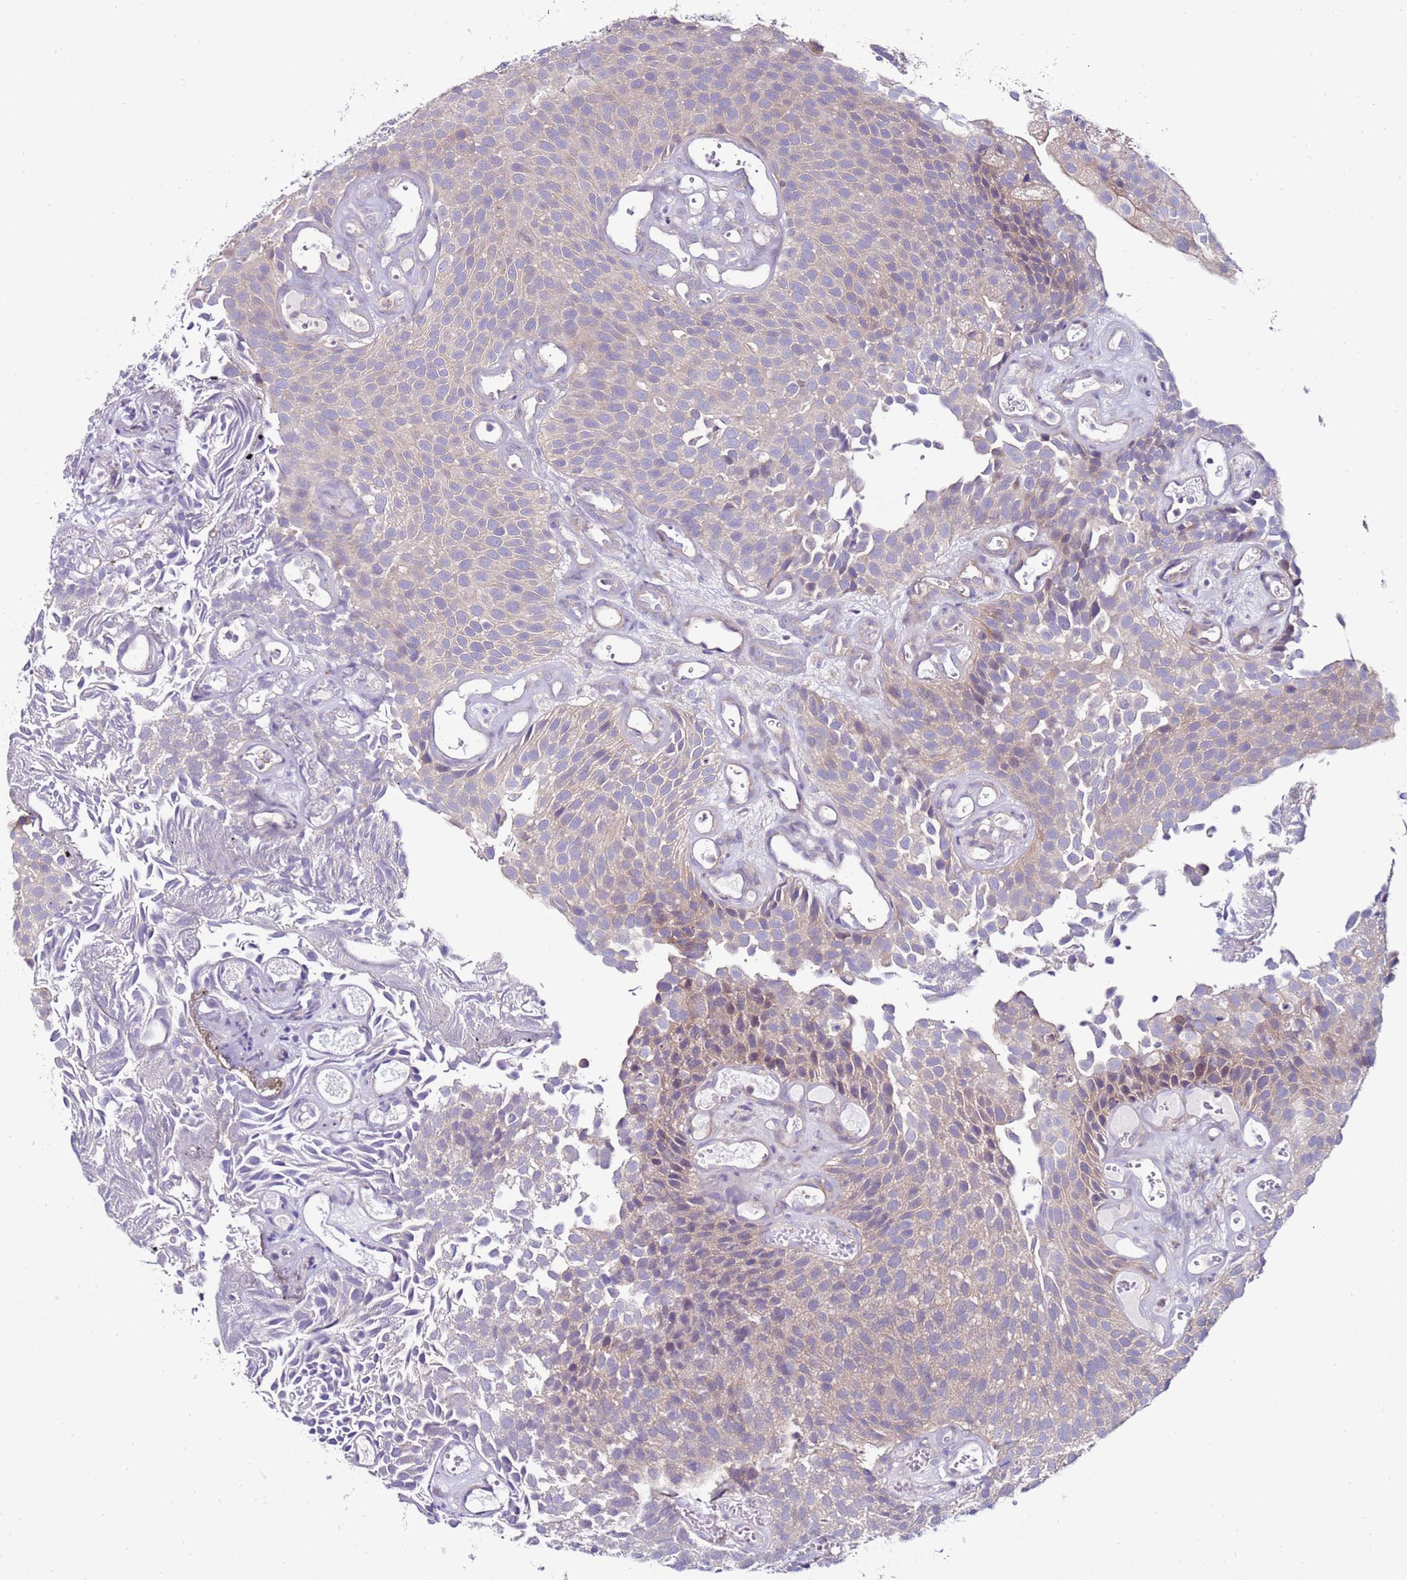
{"staining": {"intensity": "weak", "quantity": "25%-75%", "location": "cytoplasmic/membranous"}, "tissue": "urothelial cancer", "cell_type": "Tumor cells", "image_type": "cancer", "snomed": [{"axis": "morphology", "description": "Urothelial carcinoma, Low grade"}, {"axis": "topography", "description": "Urinary bladder"}], "caption": "Urothelial cancer stained with DAB immunohistochemistry exhibits low levels of weak cytoplasmic/membranous staining in about 25%-75% of tumor cells. (IHC, brightfield microscopy, high magnification).", "gene": "GPN3", "patient": {"sex": "male", "age": 89}}